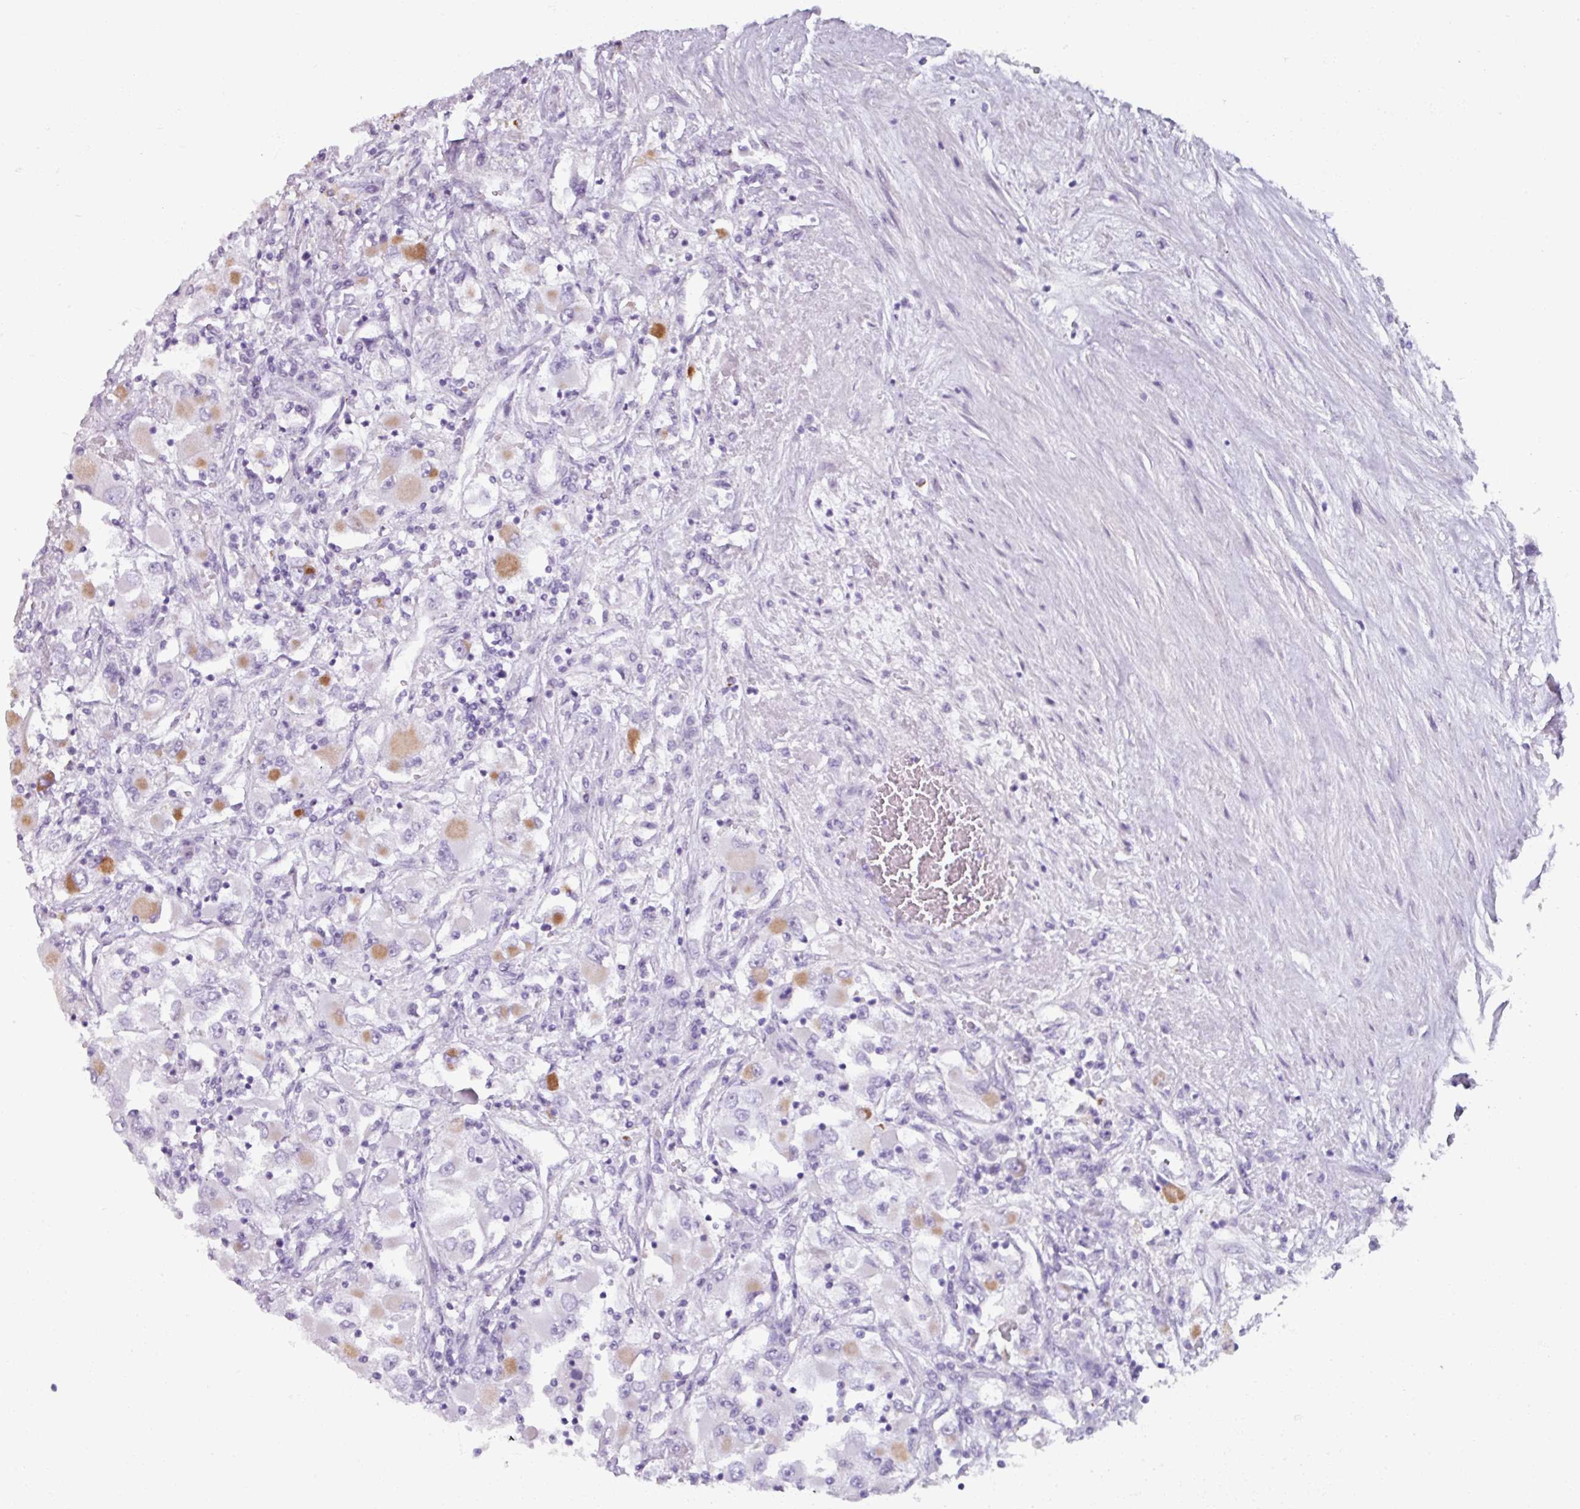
{"staining": {"intensity": "moderate", "quantity": "<25%", "location": "cytoplasmic/membranous"}, "tissue": "renal cancer", "cell_type": "Tumor cells", "image_type": "cancer", "snomed": [{"axis": "morphology", "description": "Adenocarcinoma, NOS"}, {"axis": "topography", "description": "Kidney"}], "caption": "Protein staining reveals moderate cytoplasmic/membranous positivity in approximately <25% of tumor cells in renal cancer.", "gene": "SPESP1", "patient": {"sex": "female", "age": 52}}